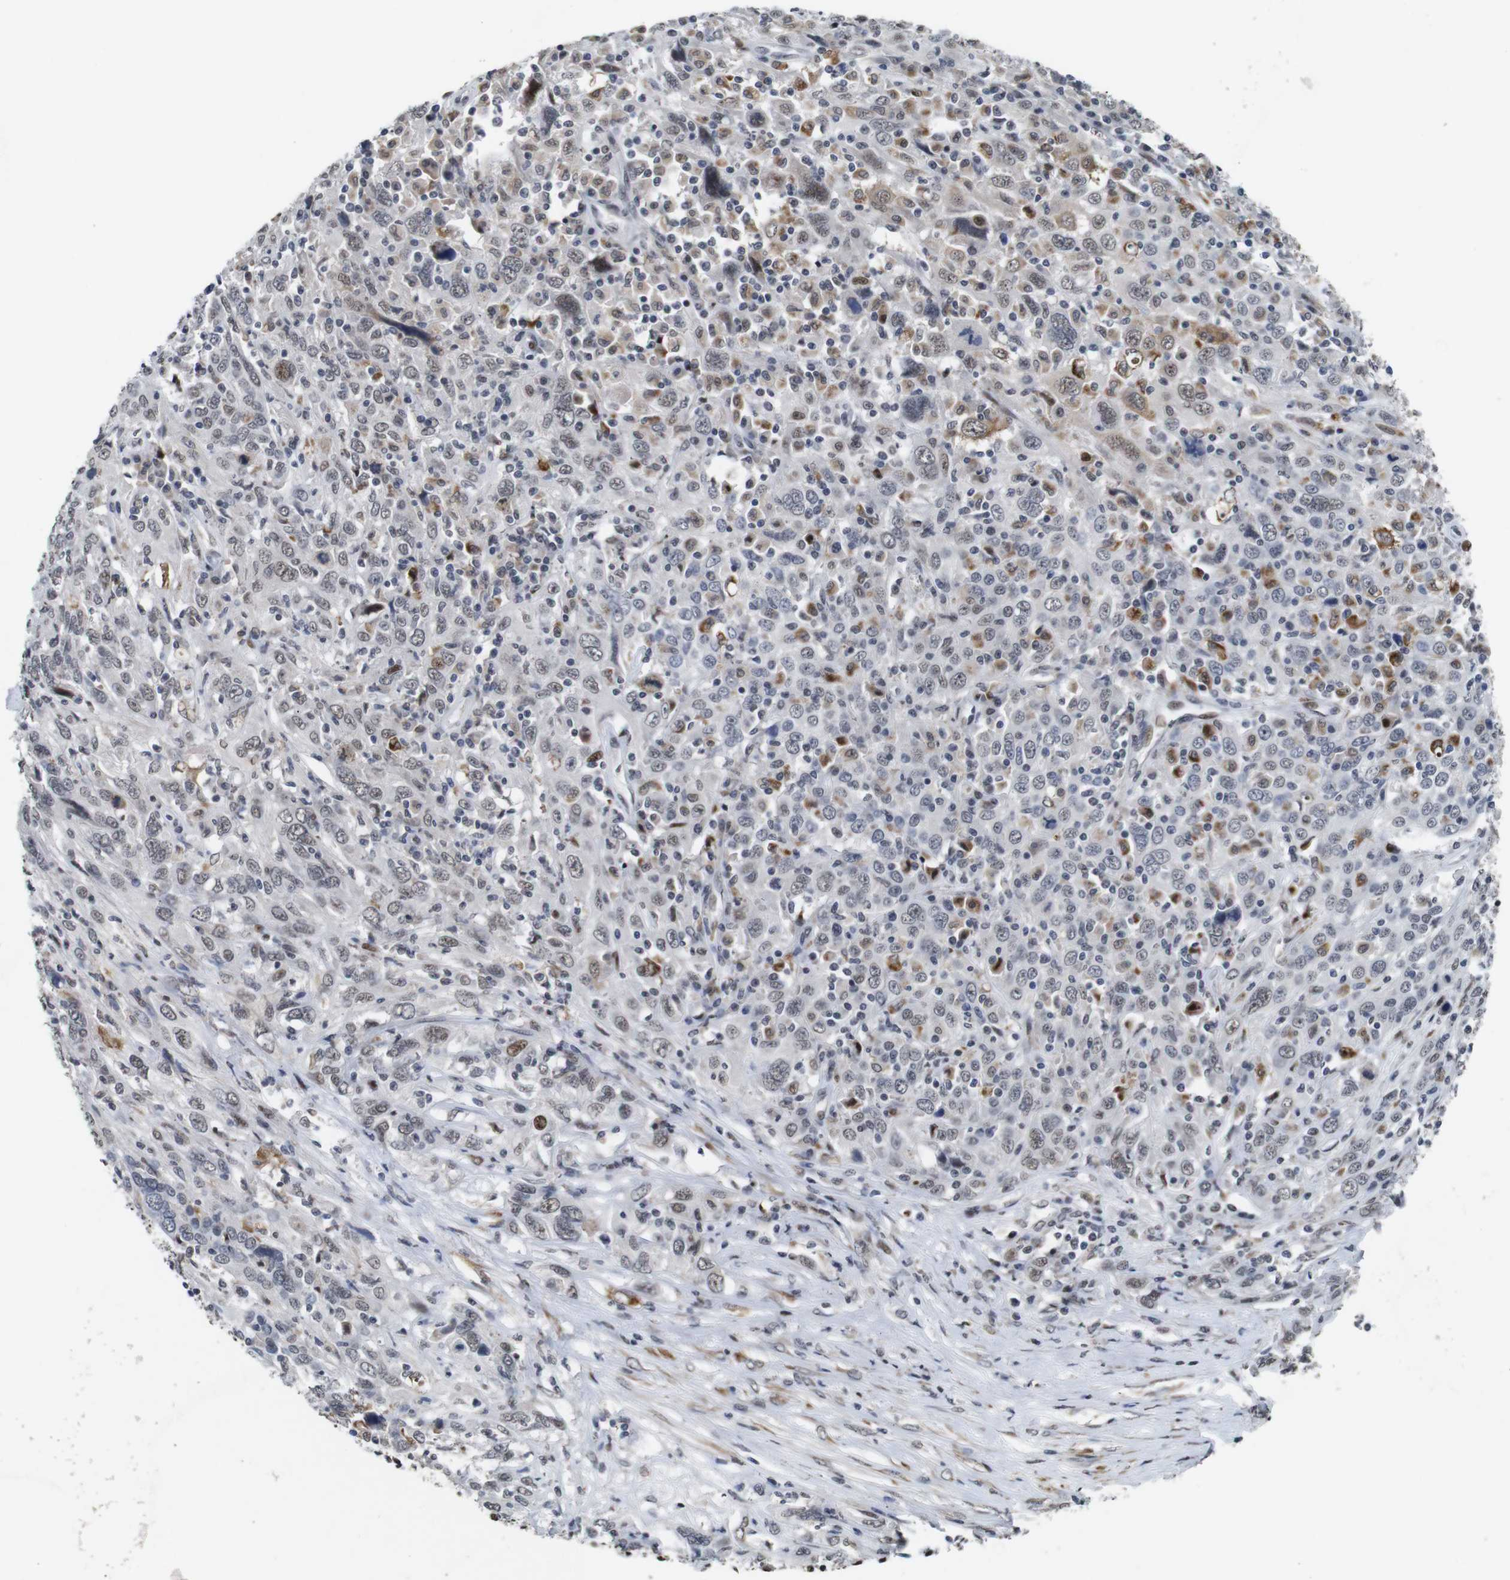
{"staining": {"intensity": "moderate", "quantity": "<25%", "location": "cytoplasmic/membranous,nuclear"}, "tissue": "cervical cancer", "cell_type": "Tumor cells", "image_type": "cancer", "snomed": [{"axis": "morphology", "description": "Squamous cell carcinoma, NOS"}, {"axis": "topography", "description": "Cervix"}], "caption": "Cervical cancer stained with a brown dye exhibits moderate cytoplasmic/membranous and nuclear positive staining in about <25% of tumor cells.", "gene": "EIF4G1", "patient": {"sex": "female", "age": 46}}